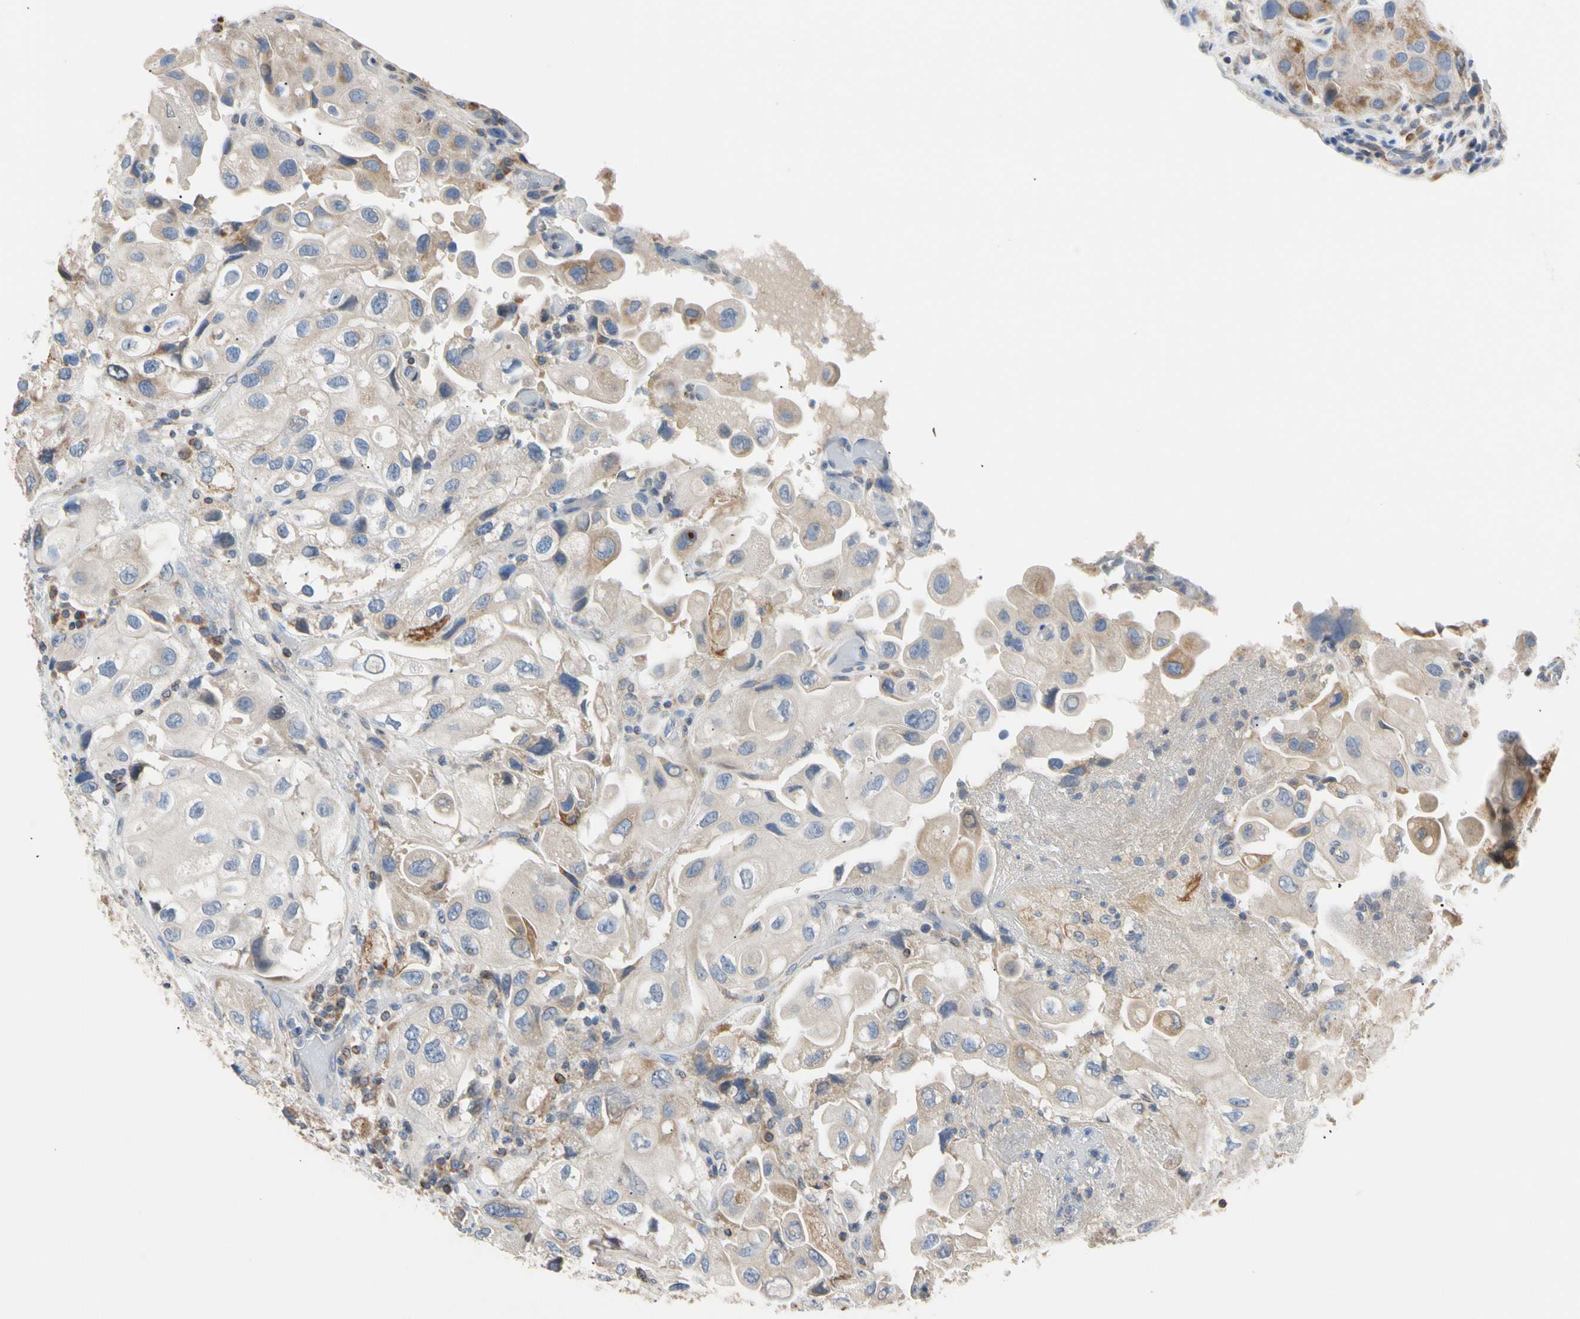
{"staining": {"intensity": "weak", "quantity": "25%-75%", "location": "cytoplasmic/membranous"}, "tissue": "urothelial cancer", "cell_type": "Tumor cells", "image_type": "cancer", "snomed": [{"axis": "morphology", "description": "Urothelial carcinoma, High grade"}, {"axis": "topography", "description": "Urinary bladder"}], "caption": "Protein staining by immunohistochemistry exhibits weak cytoplasmic/membranous expression in approximately 25%-75% of tumor cells in urothelial cancer.", "gene": "PLGRKT", "patient": {"sex": "female", "age": 64}}